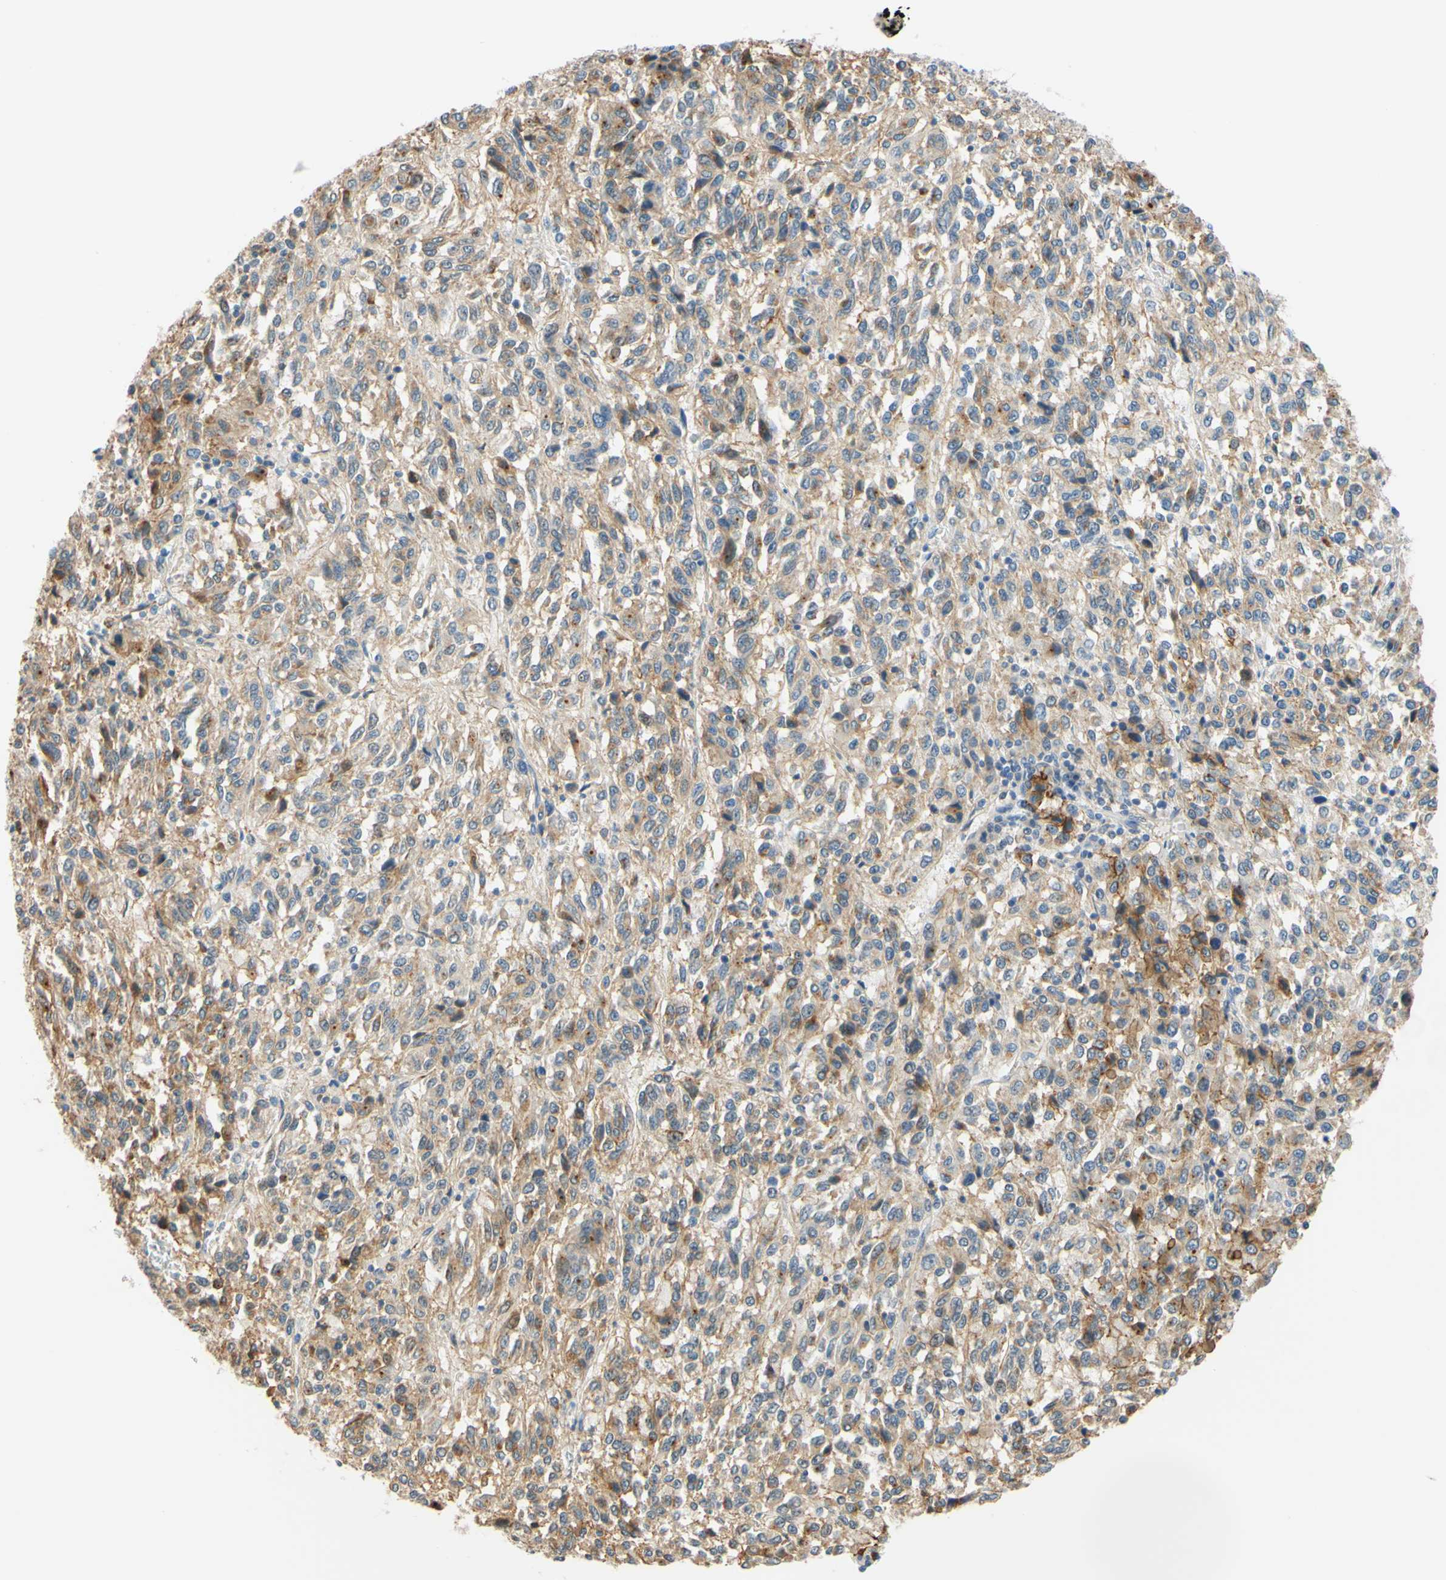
{"staining": {"intensity": "weak", "quantity": ">75%", "location": "cytoplasmic/membranous"}, "tissue": "melanoma", "cell_type": "Tumor cells", "image_type": "cancer", "snomed": [{"axis": "morphology", "description": "Malignant melanoma, Metastatic site"}, {"axis": "topography", "description": "Lung"}], "caption": "Tumor cells exhibit low levels of weak cytoplasmic/membranous expression in about >75% of cells in malignant melanoma (metastatic site). The protein of interest is stained brown, and the nuclei are stained in blue (DAB IHC with brightfield microscopy, high magnification).", "gene": "TREM2", "patient": {"sex": "male", "age": 64}}